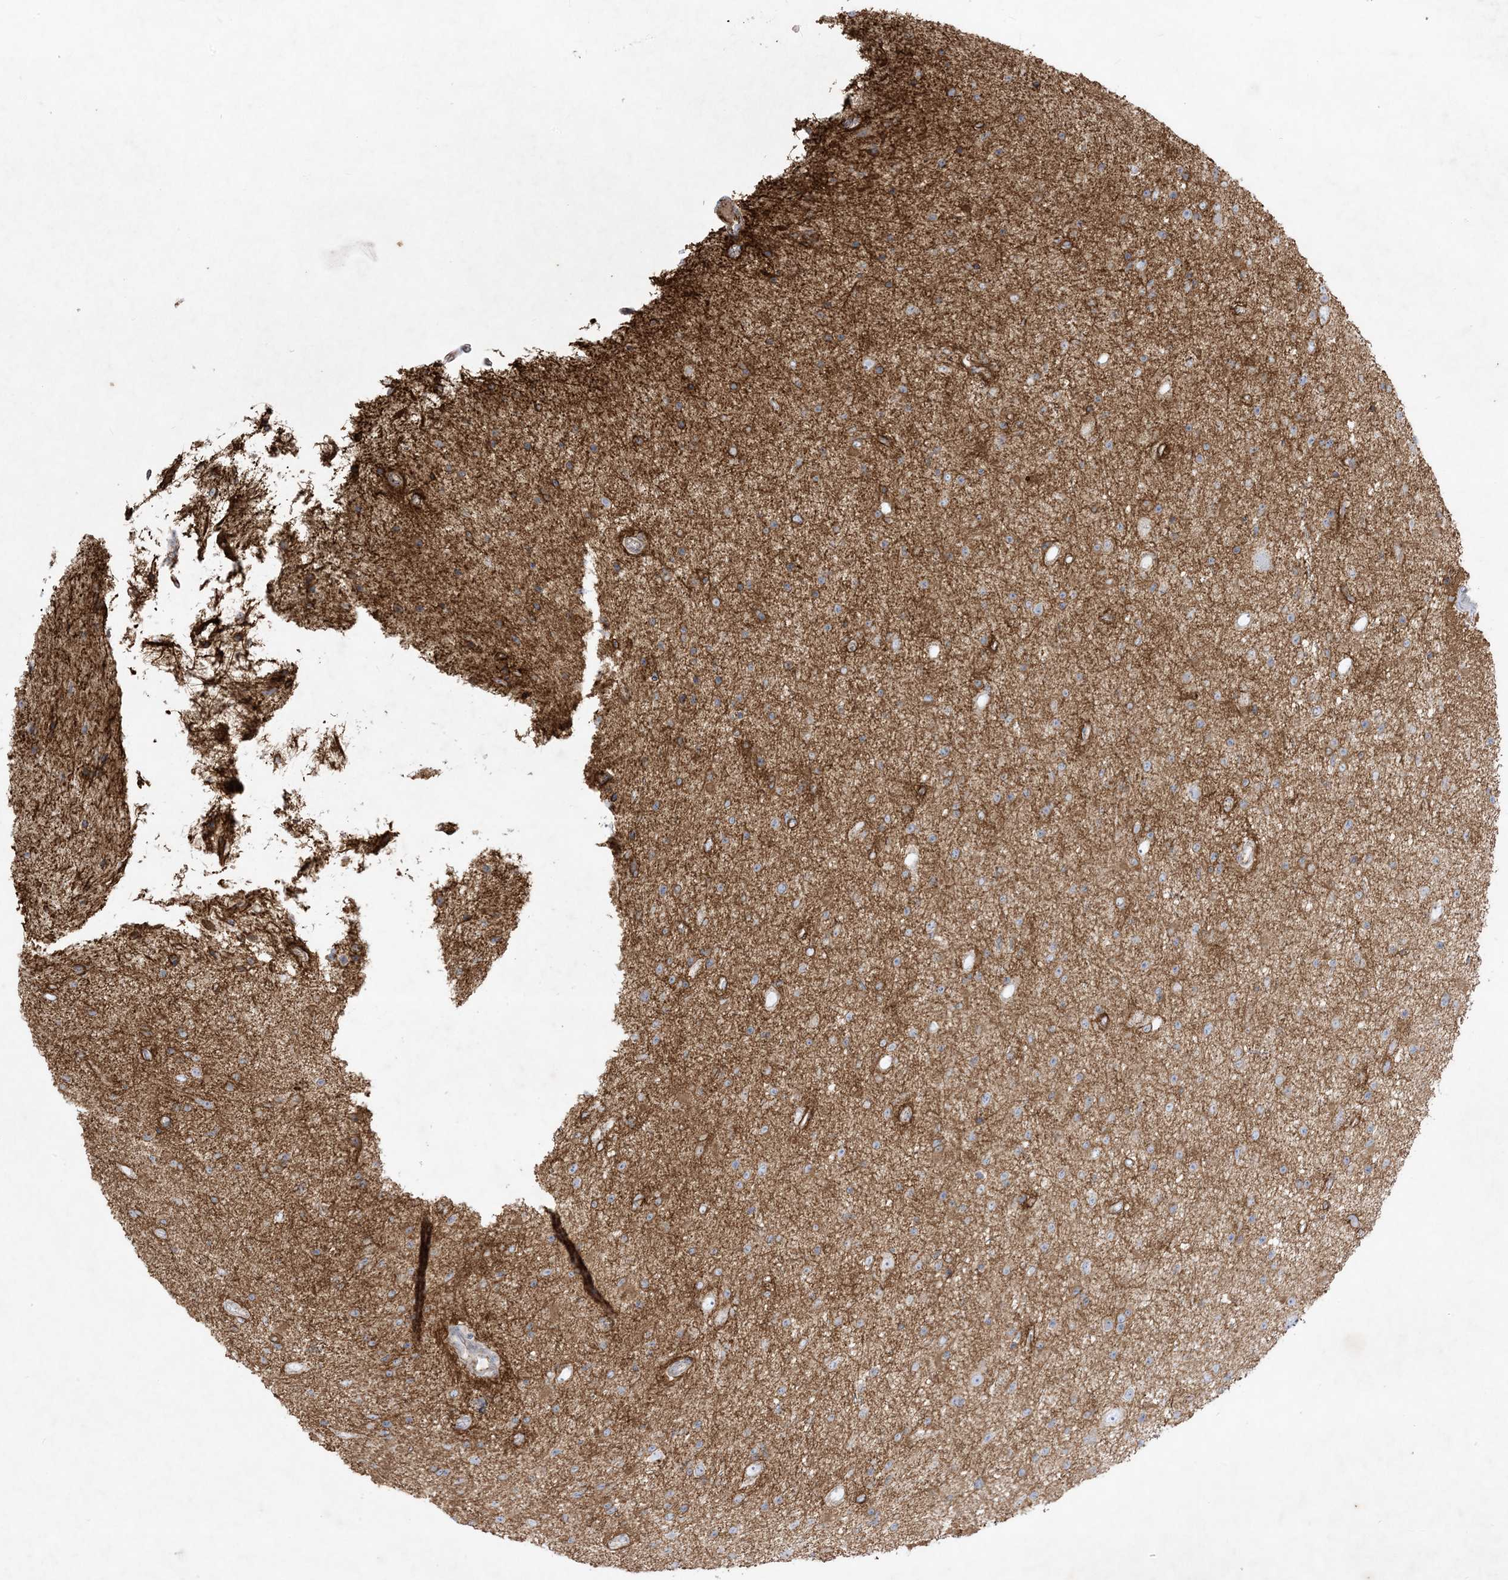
{"staining": {"intensity": "moderate", "quantity": "<25%", "location": "cytoplasmic/membranous"}, "tissue": "glioma", "cell_type": "Tumor cells", "image_type": "cancer", "snomed": [{"axis": "morphology", "description": "Glioma, malignant, Low grade"}, {"axis": "topography", "description": "Cerebral cortex"}], "caption": "Immunohistochemistry (IHC) photomicrograph of neoplastic tissue: human glioma stained using IHC shows low levels of moderate protein expression localized specifically in the cytoplasmic/membranous of tumor cells, appearing as a cytoplasmic/membranous brown color.", "gene": "PLEKHA3", "patient": {"sex": "female", "age": 39}}